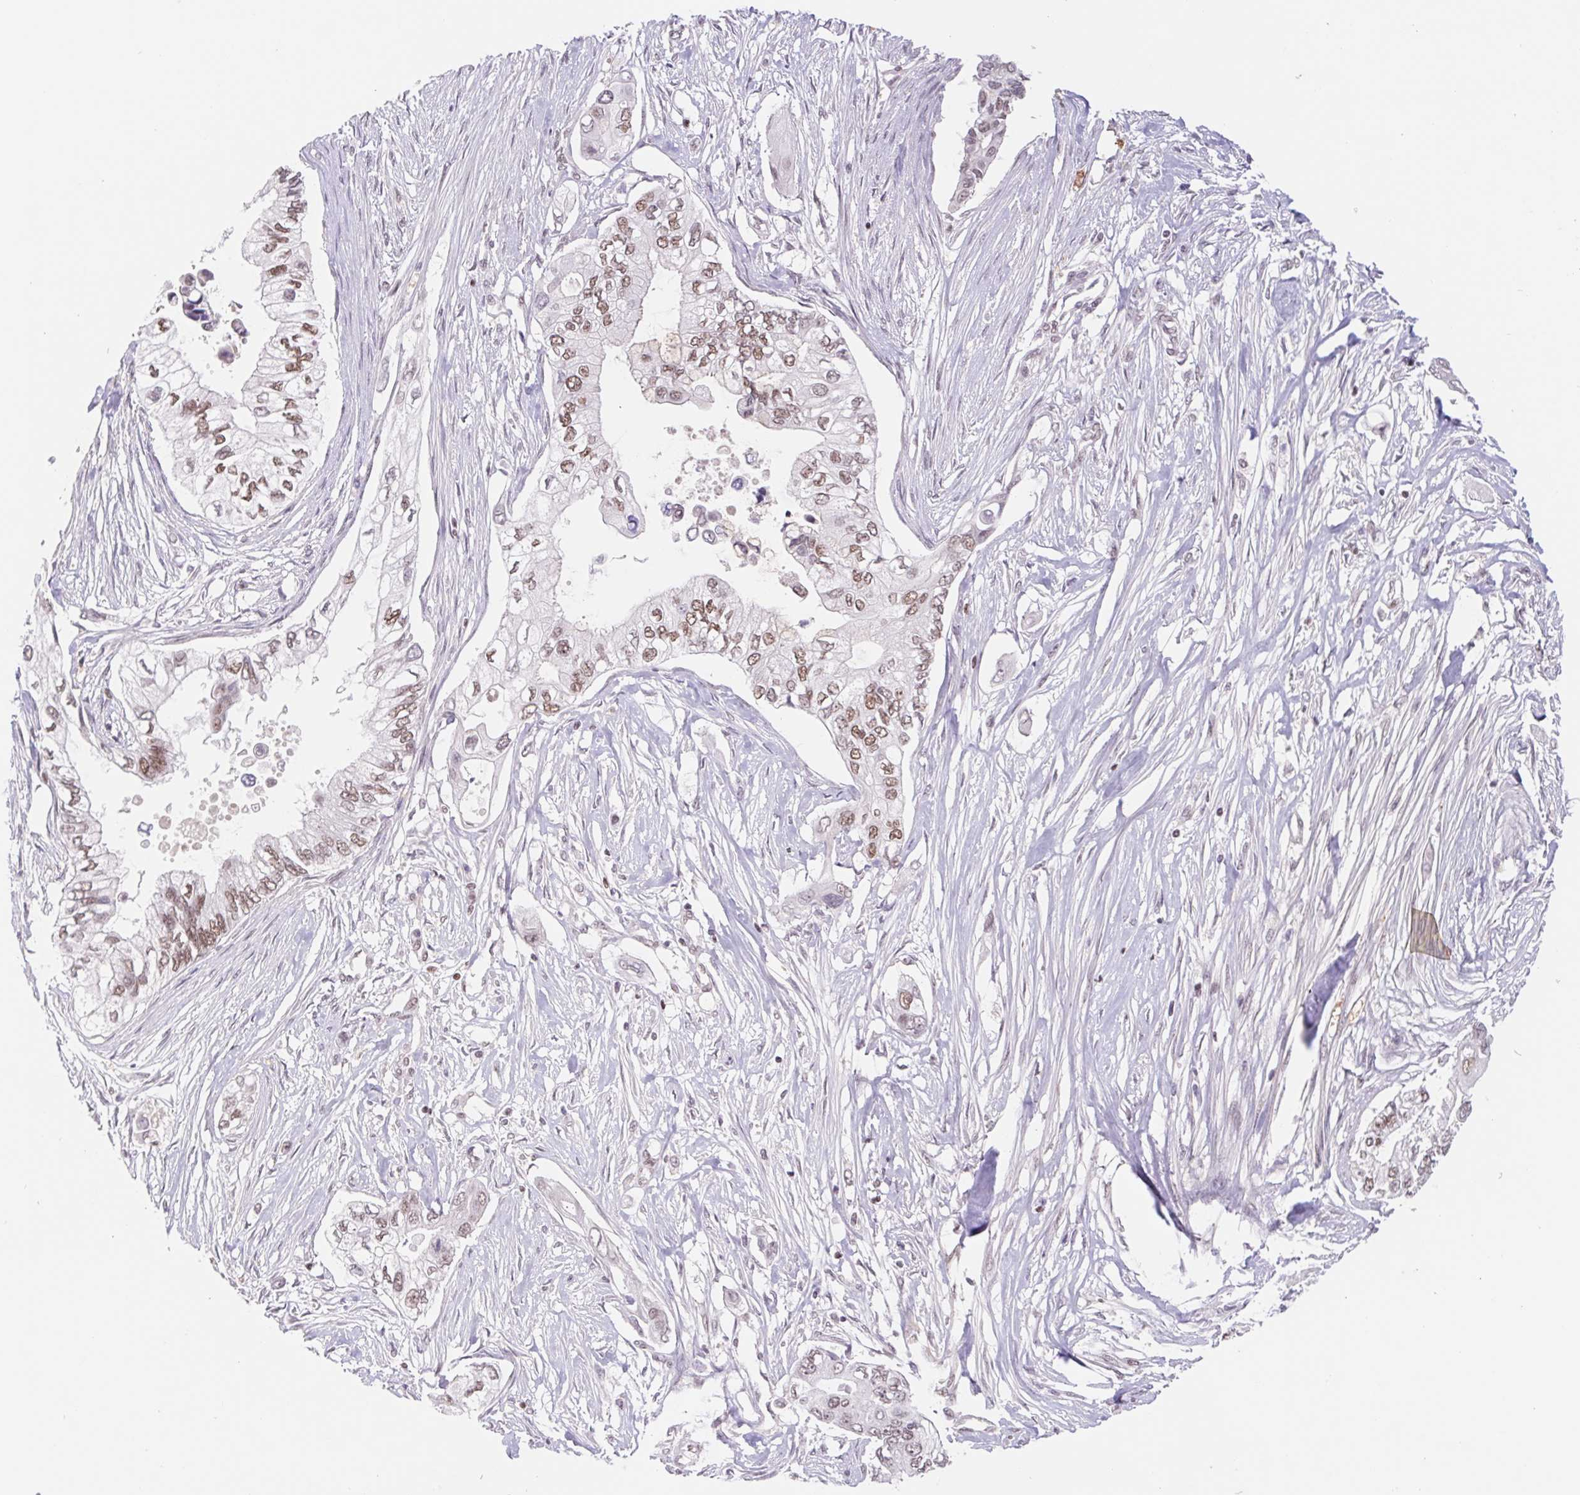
{"staining": {"intensity": "moderate", "quantity": ">75%", "location": "nuclear"}, "tissue": "pancreatic cancer", "cell_type": "Tumor cells", "image_type": "cancer", "snomed": [{"axis": "morphology", "description": "Adenocarcinoma, NOS"}, {"axis": "topography", "description": "Pancreas"}], "caption": "This image shows IHC staining of adenocarcinoma (pancreatic), with medium moderate nuclear expression in about >75% of tumor cells.", "gene": "TRERF1", "patient": {"sex": "female", "age": 63}}